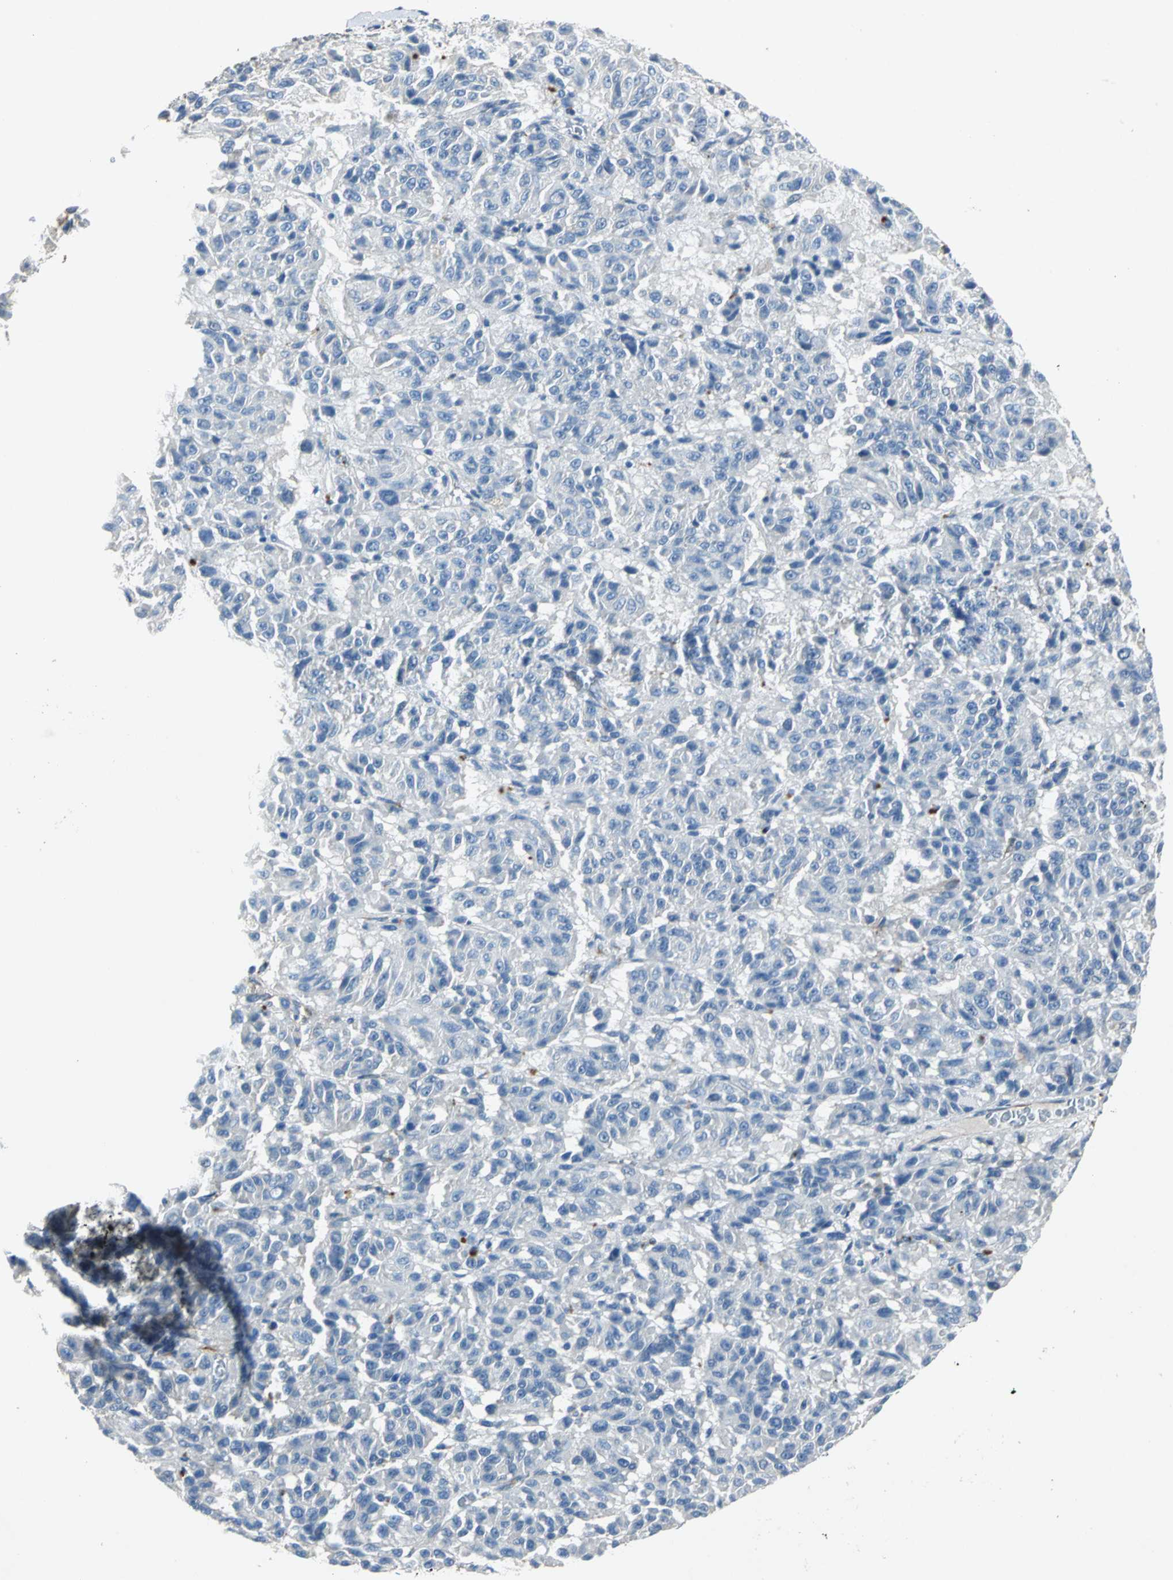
{"staining": {"intensity": "negative", "quantity": "none", "location": "none"}, "tissue": "melanoma", "cell_type": "Tumor cells", "image_type": "cancer", "snomed": [{"axis": "morphology", "description": "Malignant melanoma, Metastatic site"}, {"axis": "topography", "description": "Lung"}], "caption": "Tumor cells are negative for protein expression in human melanoma.", "gene": "EFNB3", "patient": {"sex": "male", "age": 64}}